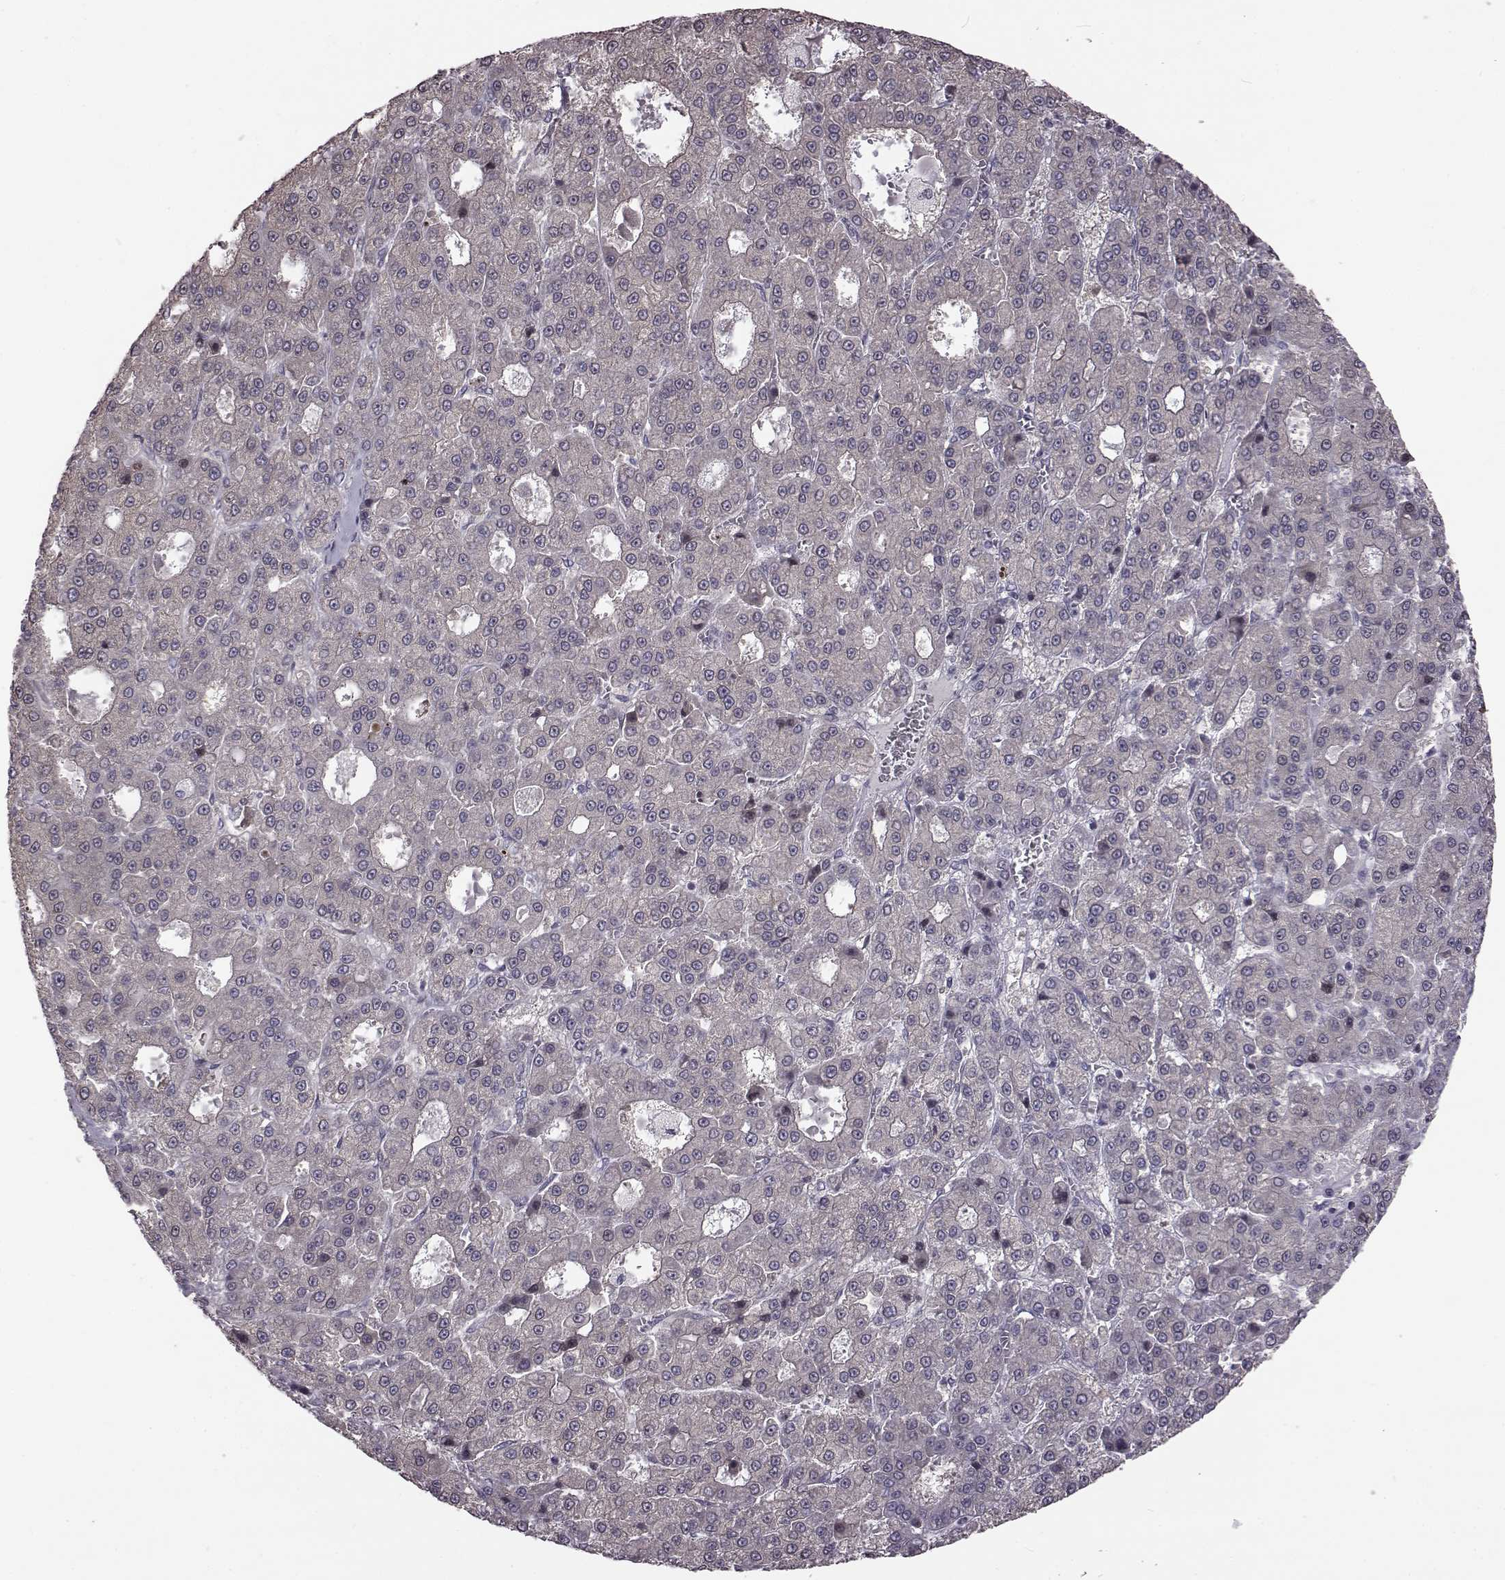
{"staining": {"intensity": "negative", "quantity": "none", "location": "none"}, "tissue": "liver cancer", "cell_type": "Tumor cells", "image_type": "cancer", "snomed": [{"axis": "morphology", "description": "Carcinoma, Hepatocellular, NOS"}, {"axis": "topography", "description": "Liver"}], "caption": "The micrograph shows no staining of tumor cells in hepatocellular carcinoma (liver). The staining was performed using DAB to visualize the protein expression in brown, while the nuclei were stained in blue with hematoxylin (Magnification: 20x).", "gene": "GAL", "patient": {"sex": "male", "age": 70}}